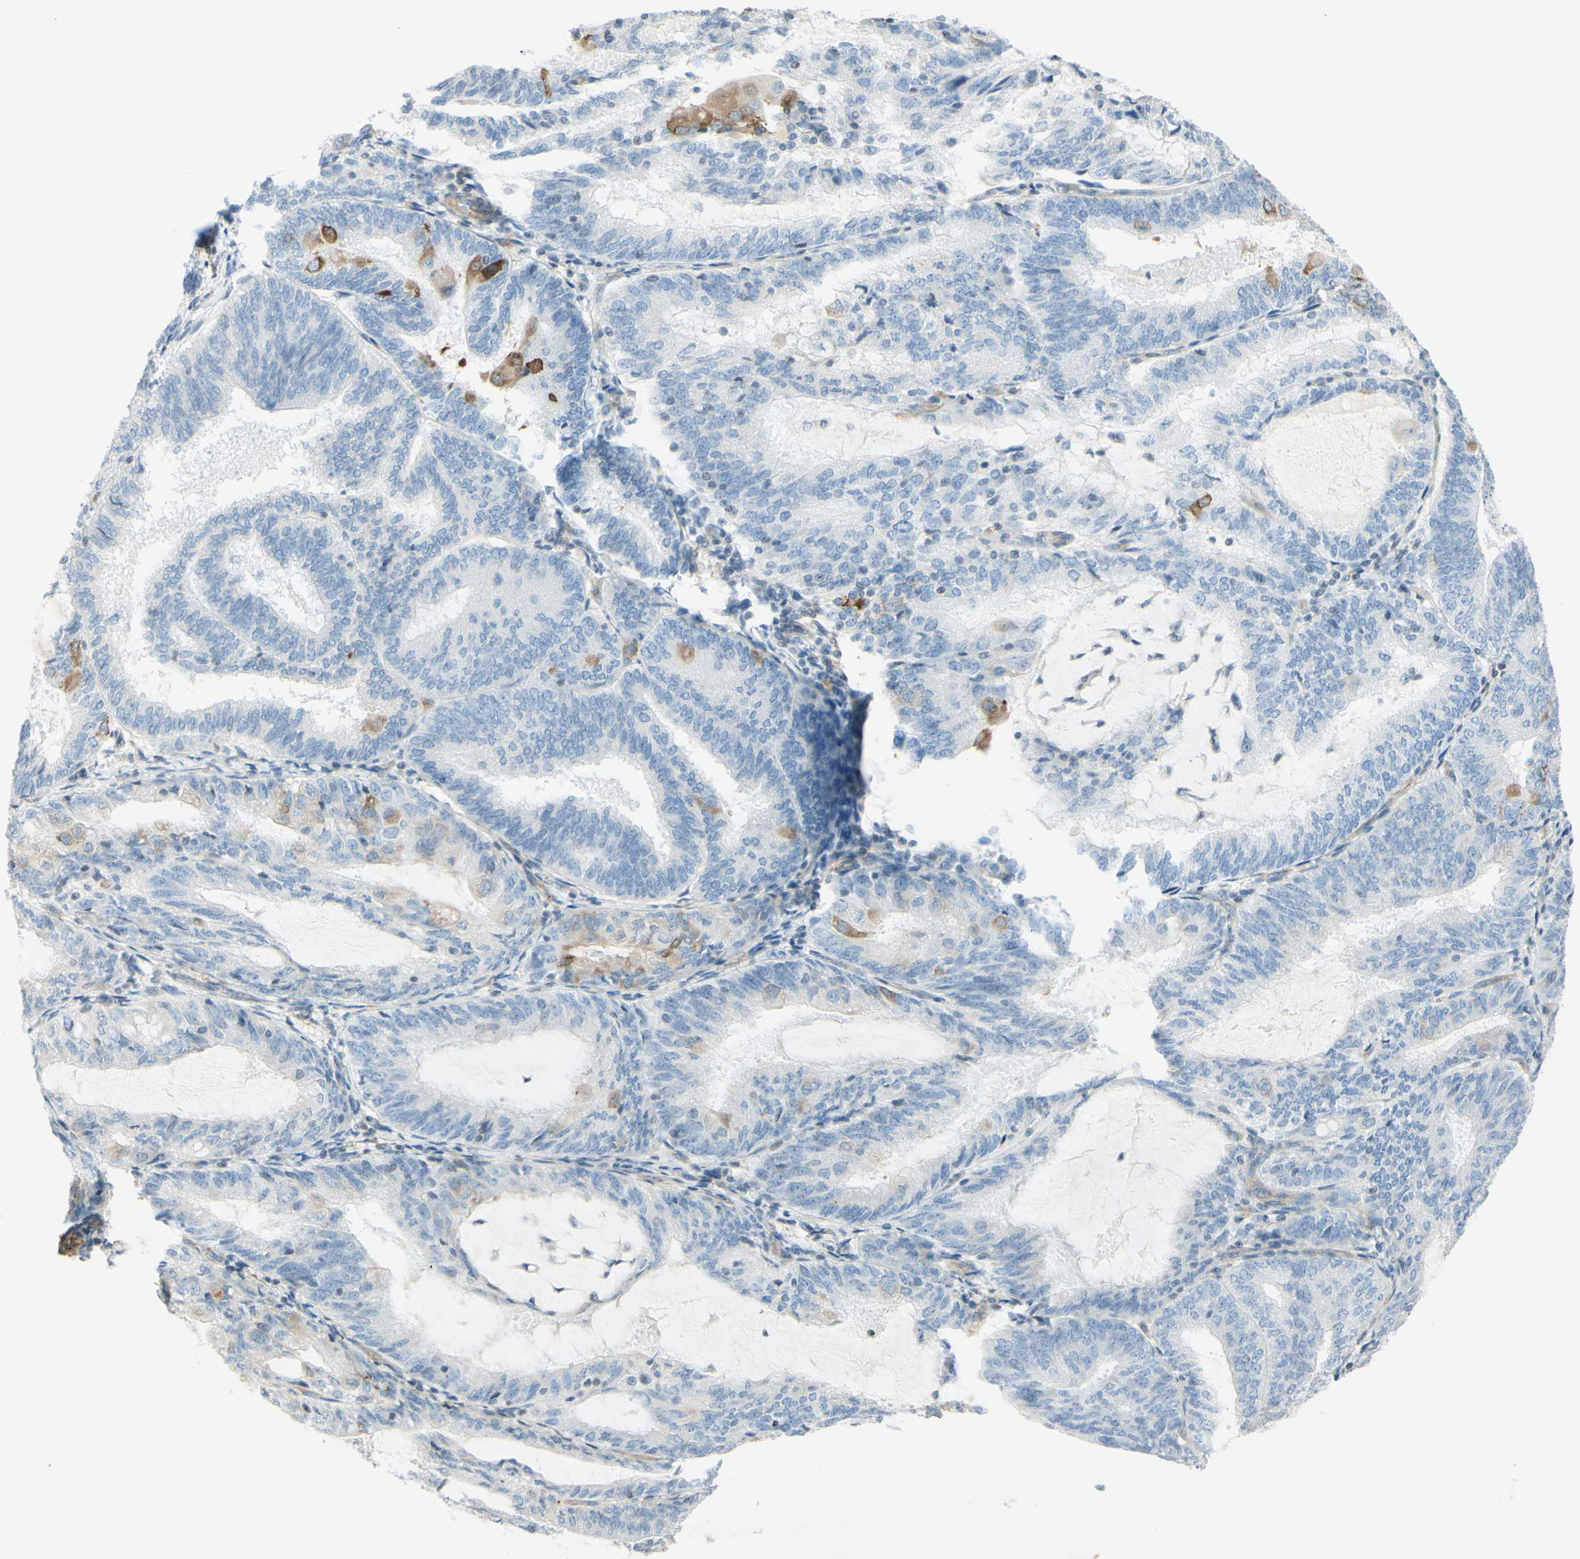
{"staining": {"intensity": "moderate", "quantity": "<25%", "location": "cytoplasmic/membranous"}, "tissue": "endometrial cancer", "cell_type": "Tumor cells", "image_type": "cancer", "snomed": [{"axis": "morphology", "description": "Adenocarcinoma, NOS"}, {"axis": "topography", "description": "Endometrium"}], "caption": "High-power microscopy captured an immunohistochemistry image of adenocarcinoma (endometrial), revealing moderate cytoplasmic/membranous staining in approximately <25% of tumor cells.", "gene": "MAP1B", "patient": {"sex": "female", "age": 81}}